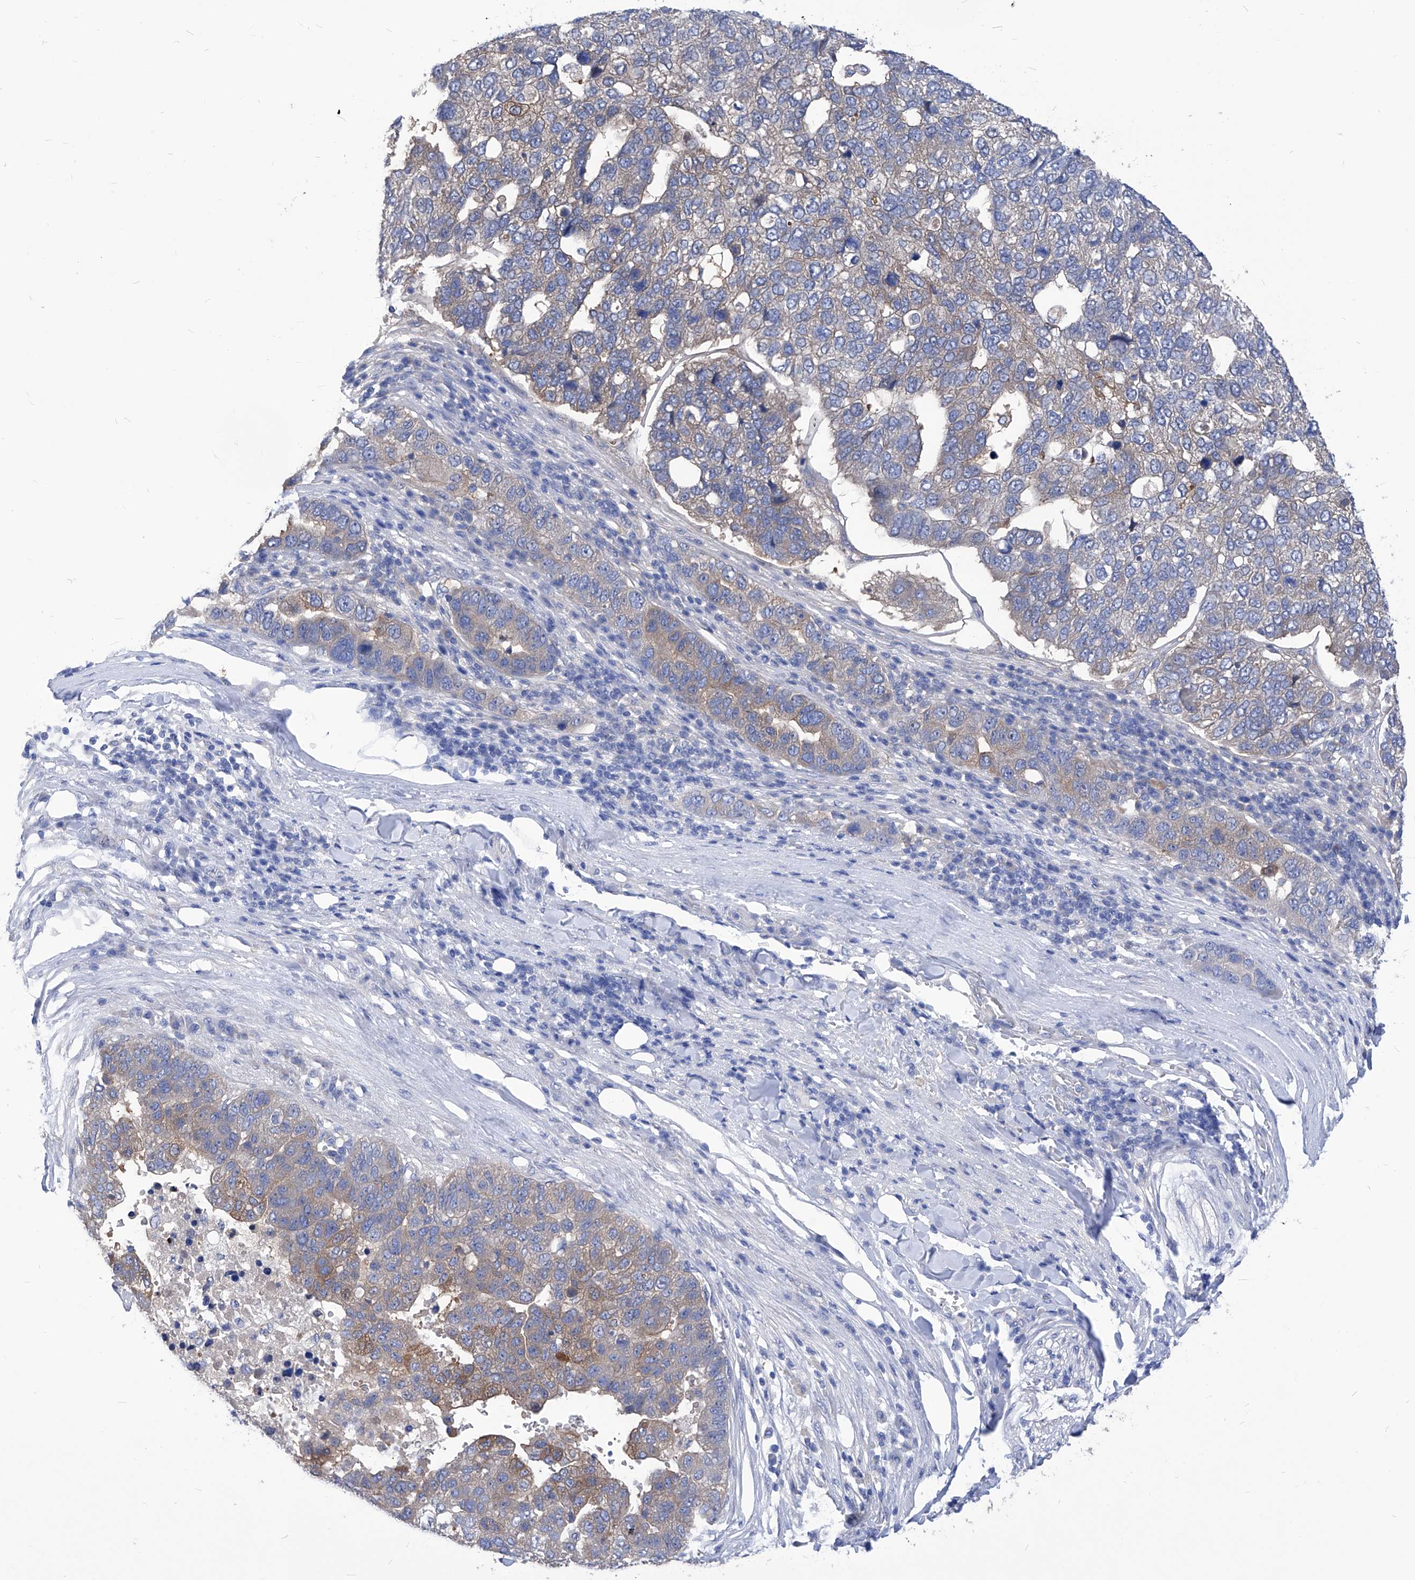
{"staining": {"intensity": "moderate", "quantity": "<25%", "location": "cytoplasmic/membranous"}, "tissue": "pancreatic cancer", "cell_type": "Tumor cells", "image_type": "cancer", "snomed": [{"axis": "morphology", "description": "Adenocarcinoma, NOS"}, {"axis": "topography", "description": "Pancreas"}], "caption": "The photomicrograph shows a brown stain indicating the presence of a protein in the cytoplasmic/membranous of tumor cells in pancreatic cancer (adenocarcinoma).", "gene": "XPNPEP1", "patient": {"sex": "female", "age": 61}}